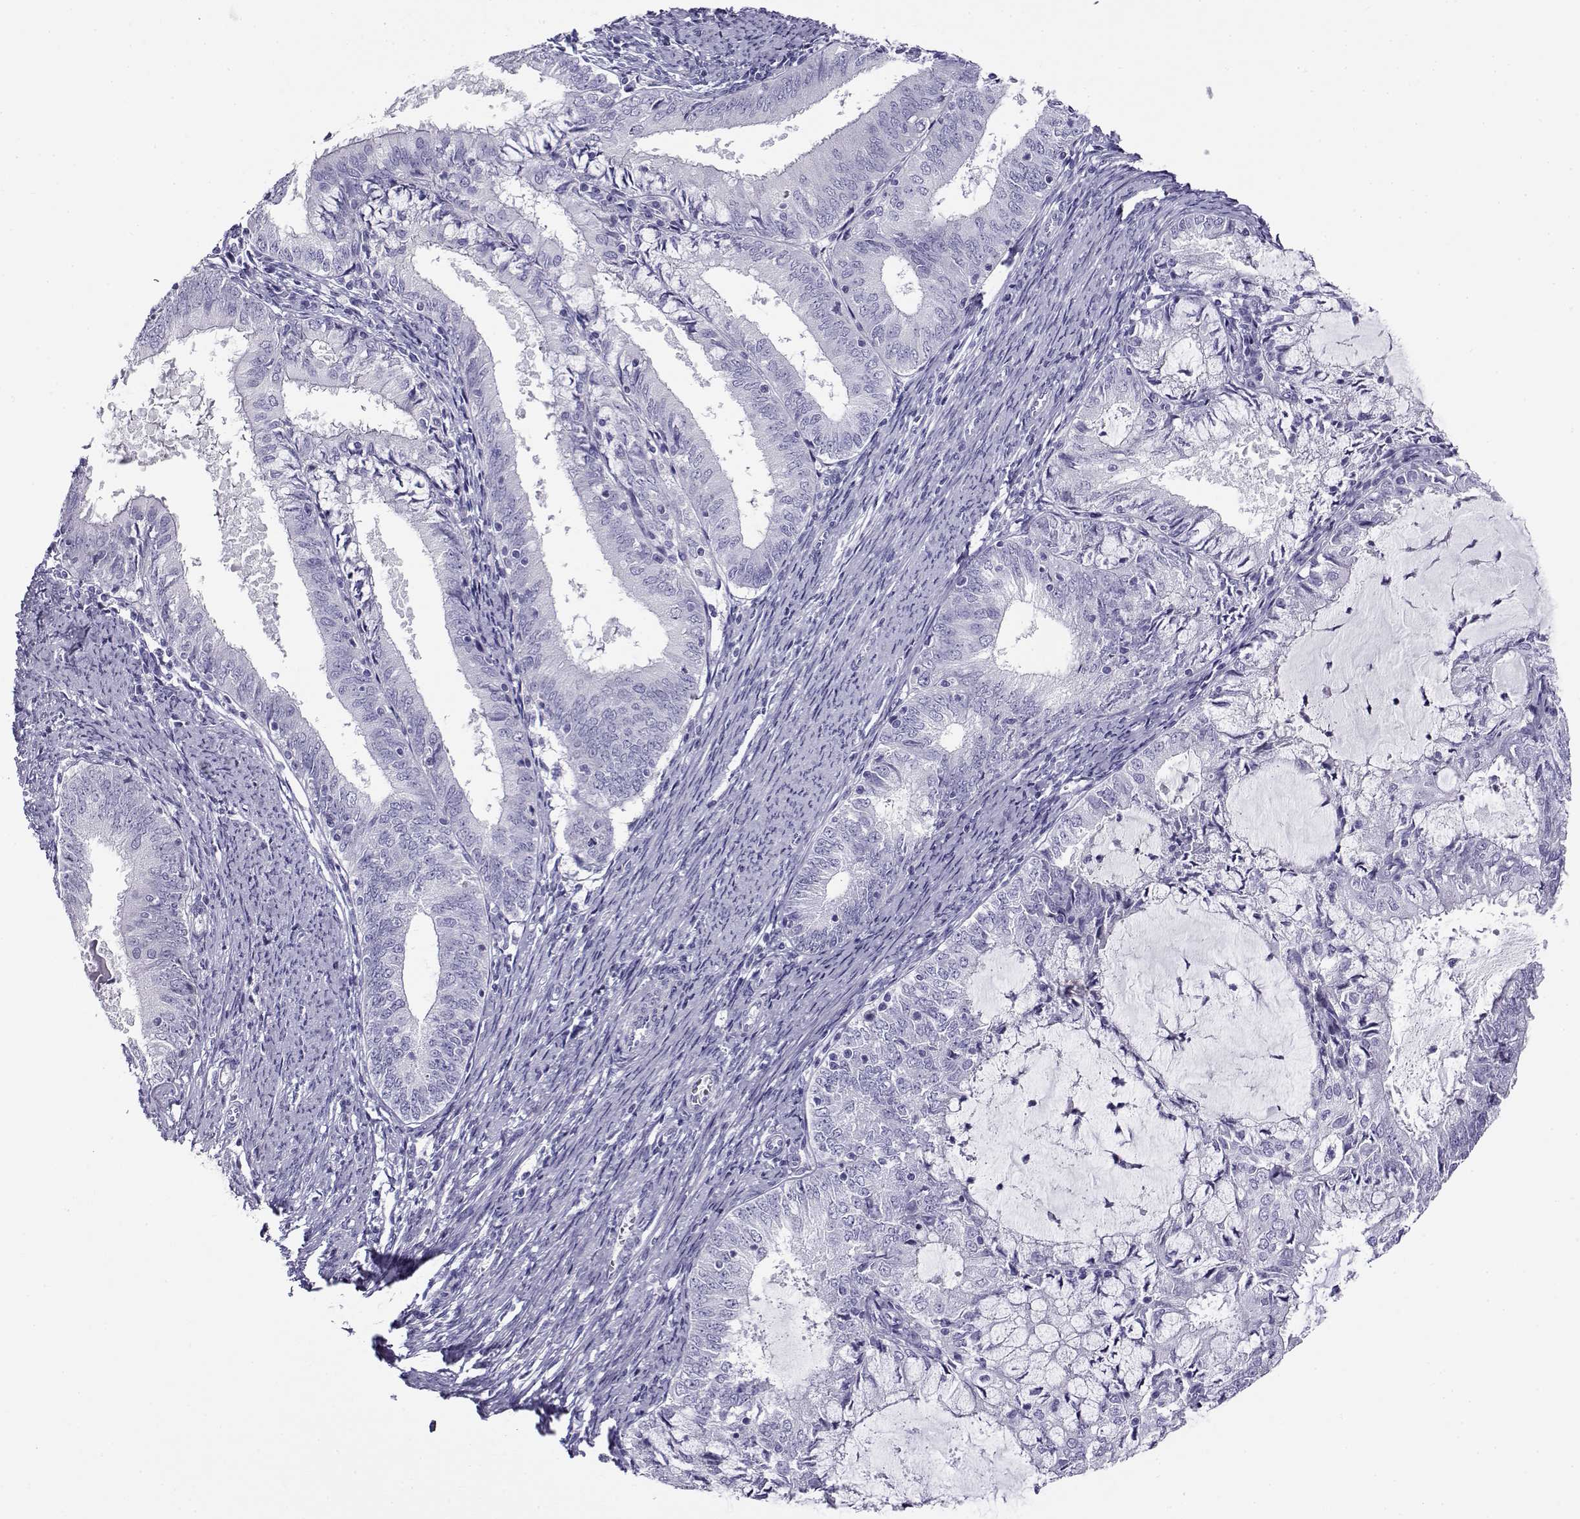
{"staining": {"intensity": "negative", "quantity": "none", "location": "none"}, "tissue": "endometrial cancer", "cell_type": "Tumor cells", "image_type": "cancer", "snomed": [{"axis": "morphology", "description": "Adenocarcinoma, NOS"}, {"axis": "topography", "description": "Endometrium"}], "caption": "The photomicrograph shows no significant staining in tumor cells of endometrial cancer (adenocarcinoma). (Brightfield microscopy of DAB immunohistochemistry (IHC) at high magnification).", "gene": "CABS1", "patient": {"sex": "female", "age": 57}}